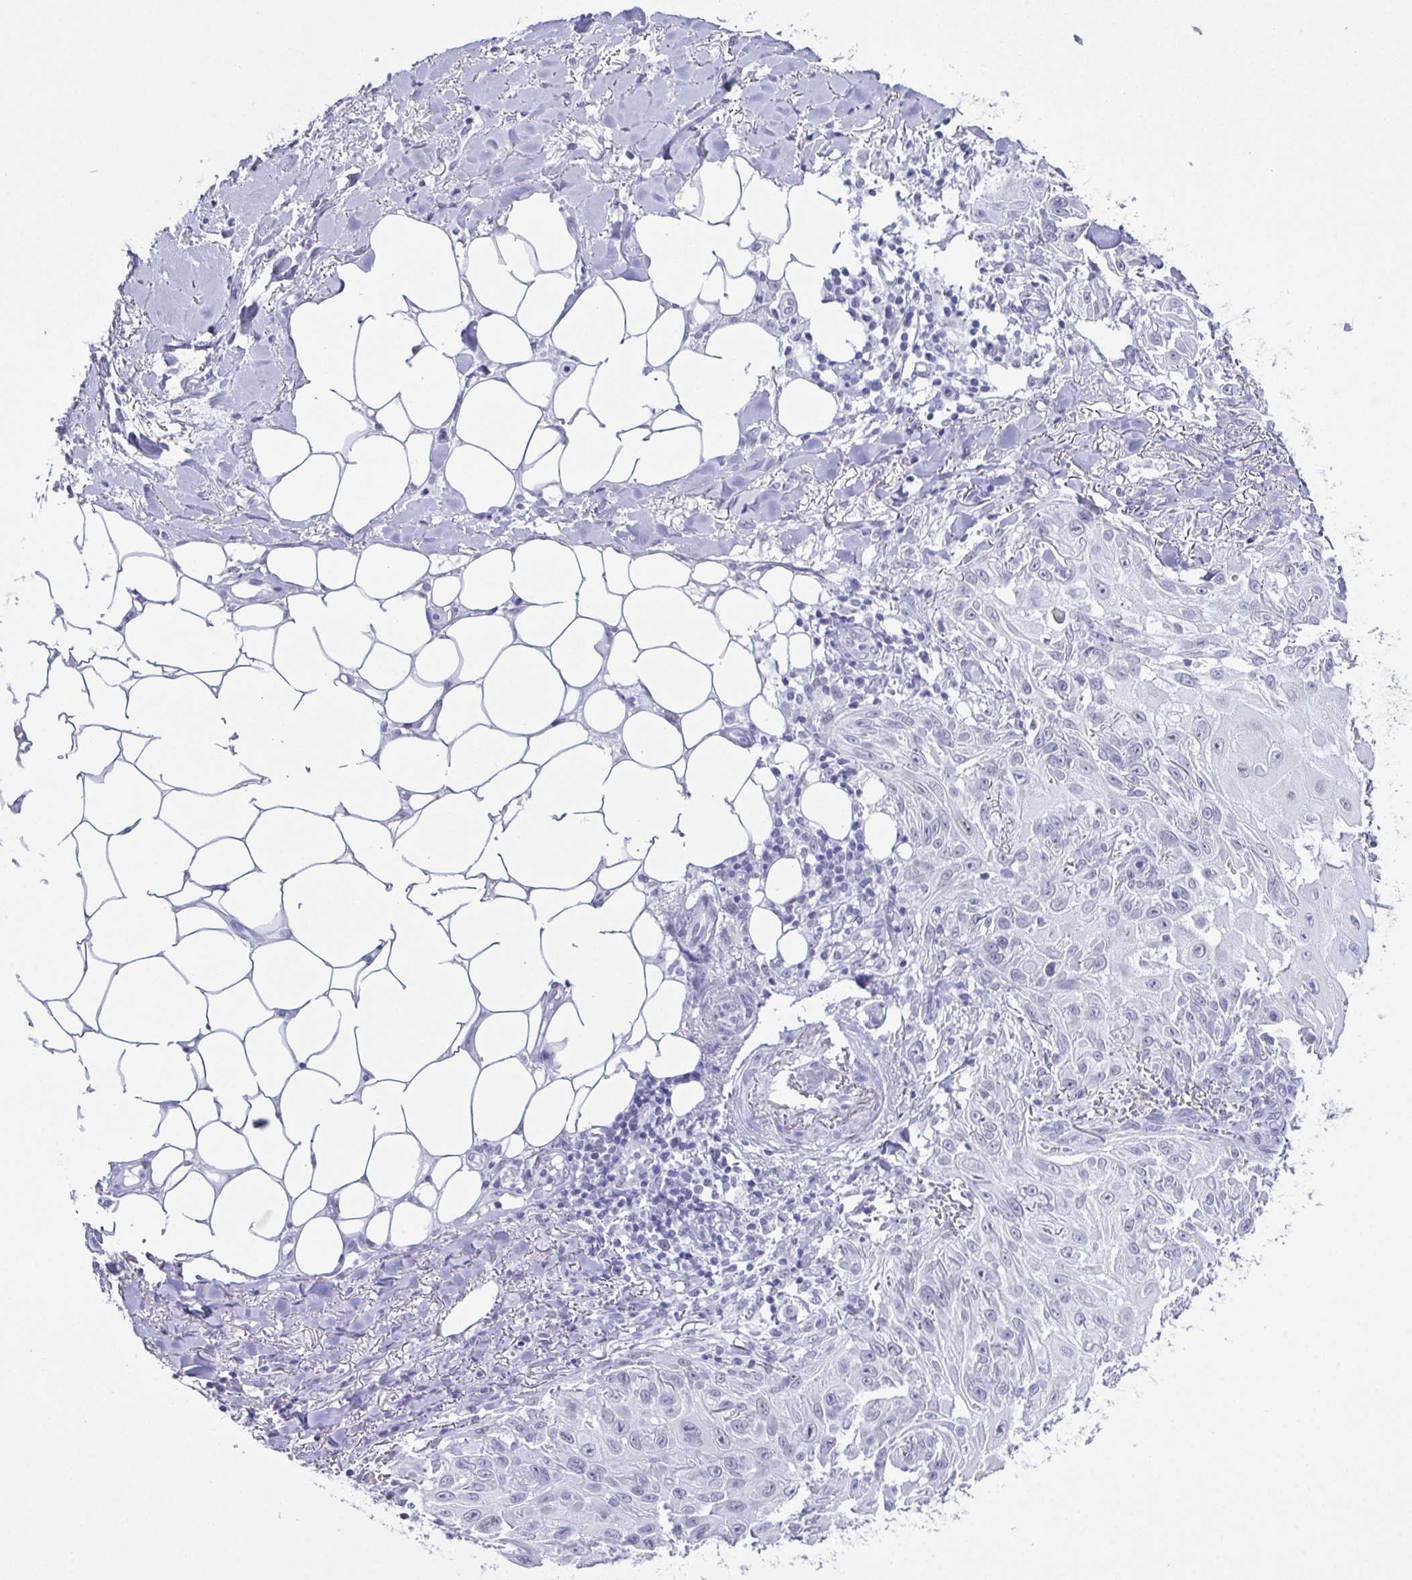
{"staining": {"intensity": "negative", "quantity": "none", "location": "none"}, "tissue": "skin cancer", "cell_type": "Tumor cells", "image_type": "cancer", "snomed": [{"axis": "morphology", "description": "Squamous cell carcinoma, NOS"}, {"axis": "topography", "description": "Skin"}], "caption": "This photomicrograph is of skin squamous cell carcinoma stained with immunohistochemistry (IHC) to label a protein in brown with the nuclei are counter-stained blue. There is no positivity in tumor cells.", "gene": "SUGP2", "patient": {"sex": "female", "age": 91}}